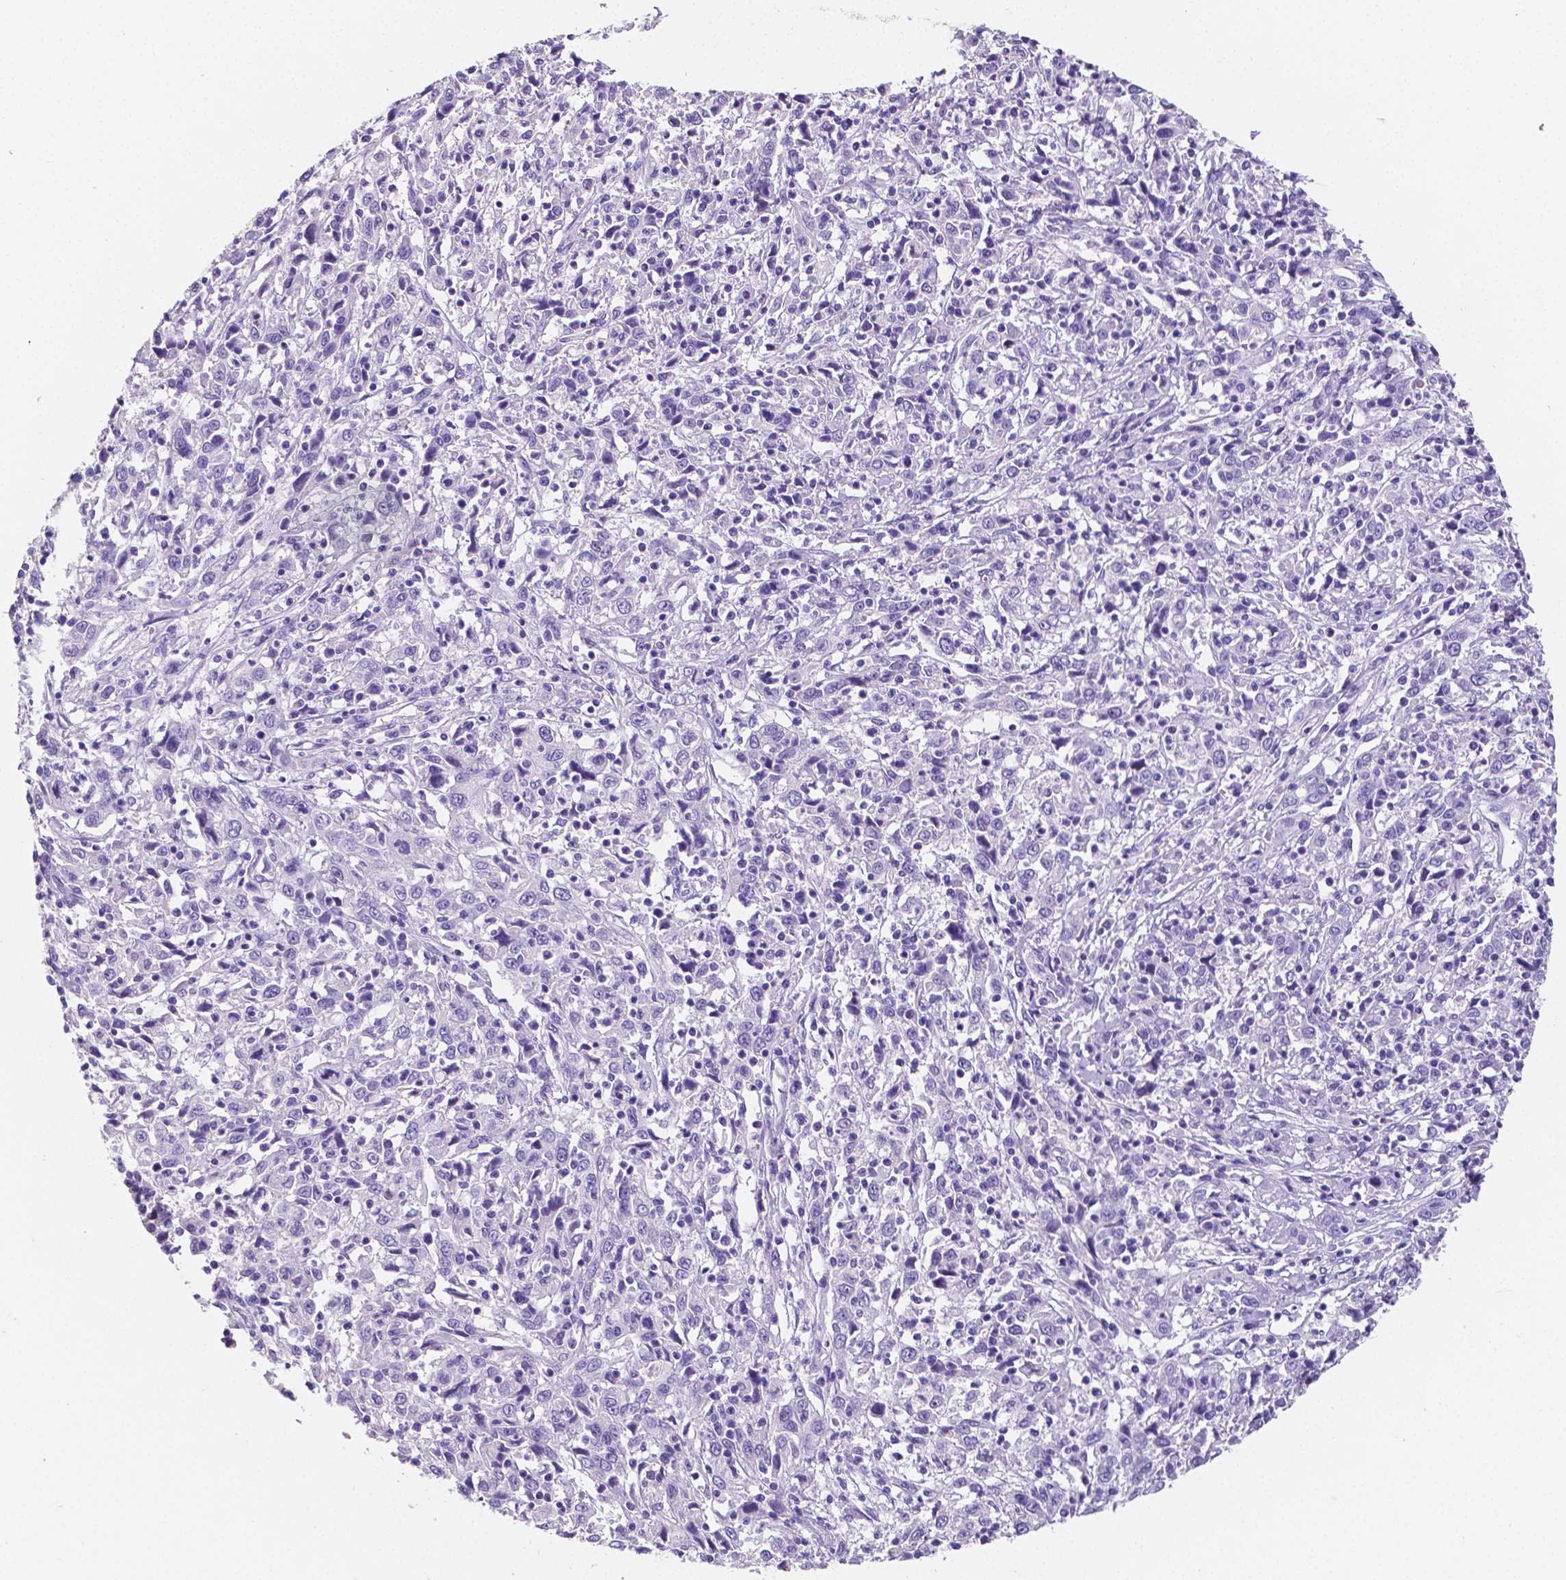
{"staining": {"intensity": "negative", "quantity": "none", "location": "none"}, "tissue": "cervical cancer", "cell_type": "Tumor cells", "image_type": "cancer", "snomed": [{"axis": "morphology", "description": "Squamous cell carcinoma, NOS"}, {"axis": "topography", "description": "Cervix"}], "caption": "Human cervical squamous cell carcinoma stained for a protein using immunohistochemistry (IHC) reveals no positivity in tumor cells.", "gene": "SATB2", "patient": {"sex": "female", "age": 46}}